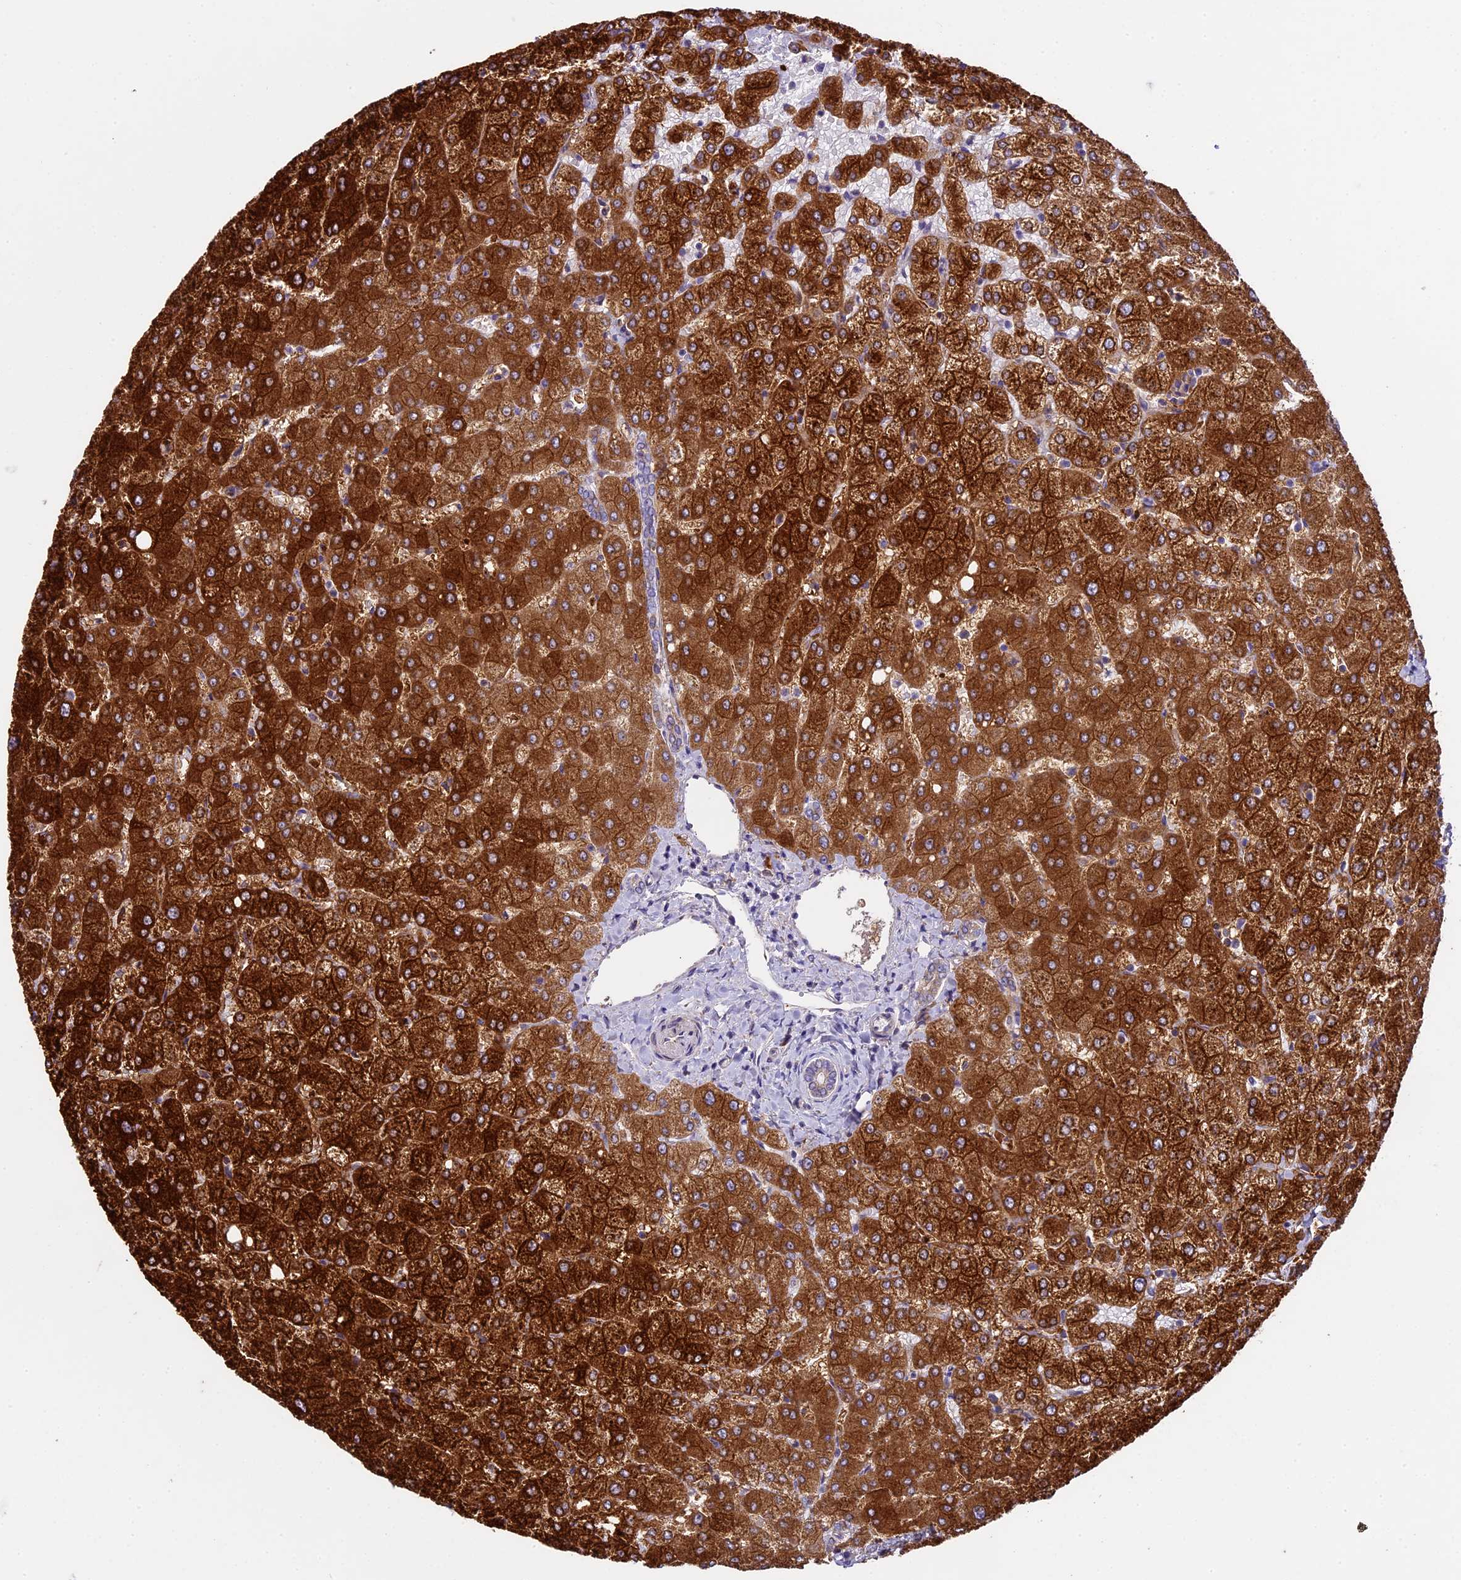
{"staining": {"intensity": "negative", "quantity": "none", "location": "none"}, "tissue": "liver", "cell_type": "Cholangiocytes", "image_type": "normal", "snomed": [{"axis": "morphology", "description": "Normal tissue, NOS"}, {"axis": "topography", "description": "Liver"}], "caption": "DAB (3,3'-diaminobenzidine) immunohistochemical staining of normal human liver demonstrates no significant staining in cholangiocytes. (DAB (3,3'-diaminobenzidine) immunohistochemistry (IHC) visualized using brightfield microscopy, high magnification).", "gene": "SPIRE1", "patient": {"sex": "female", "age": 54}}